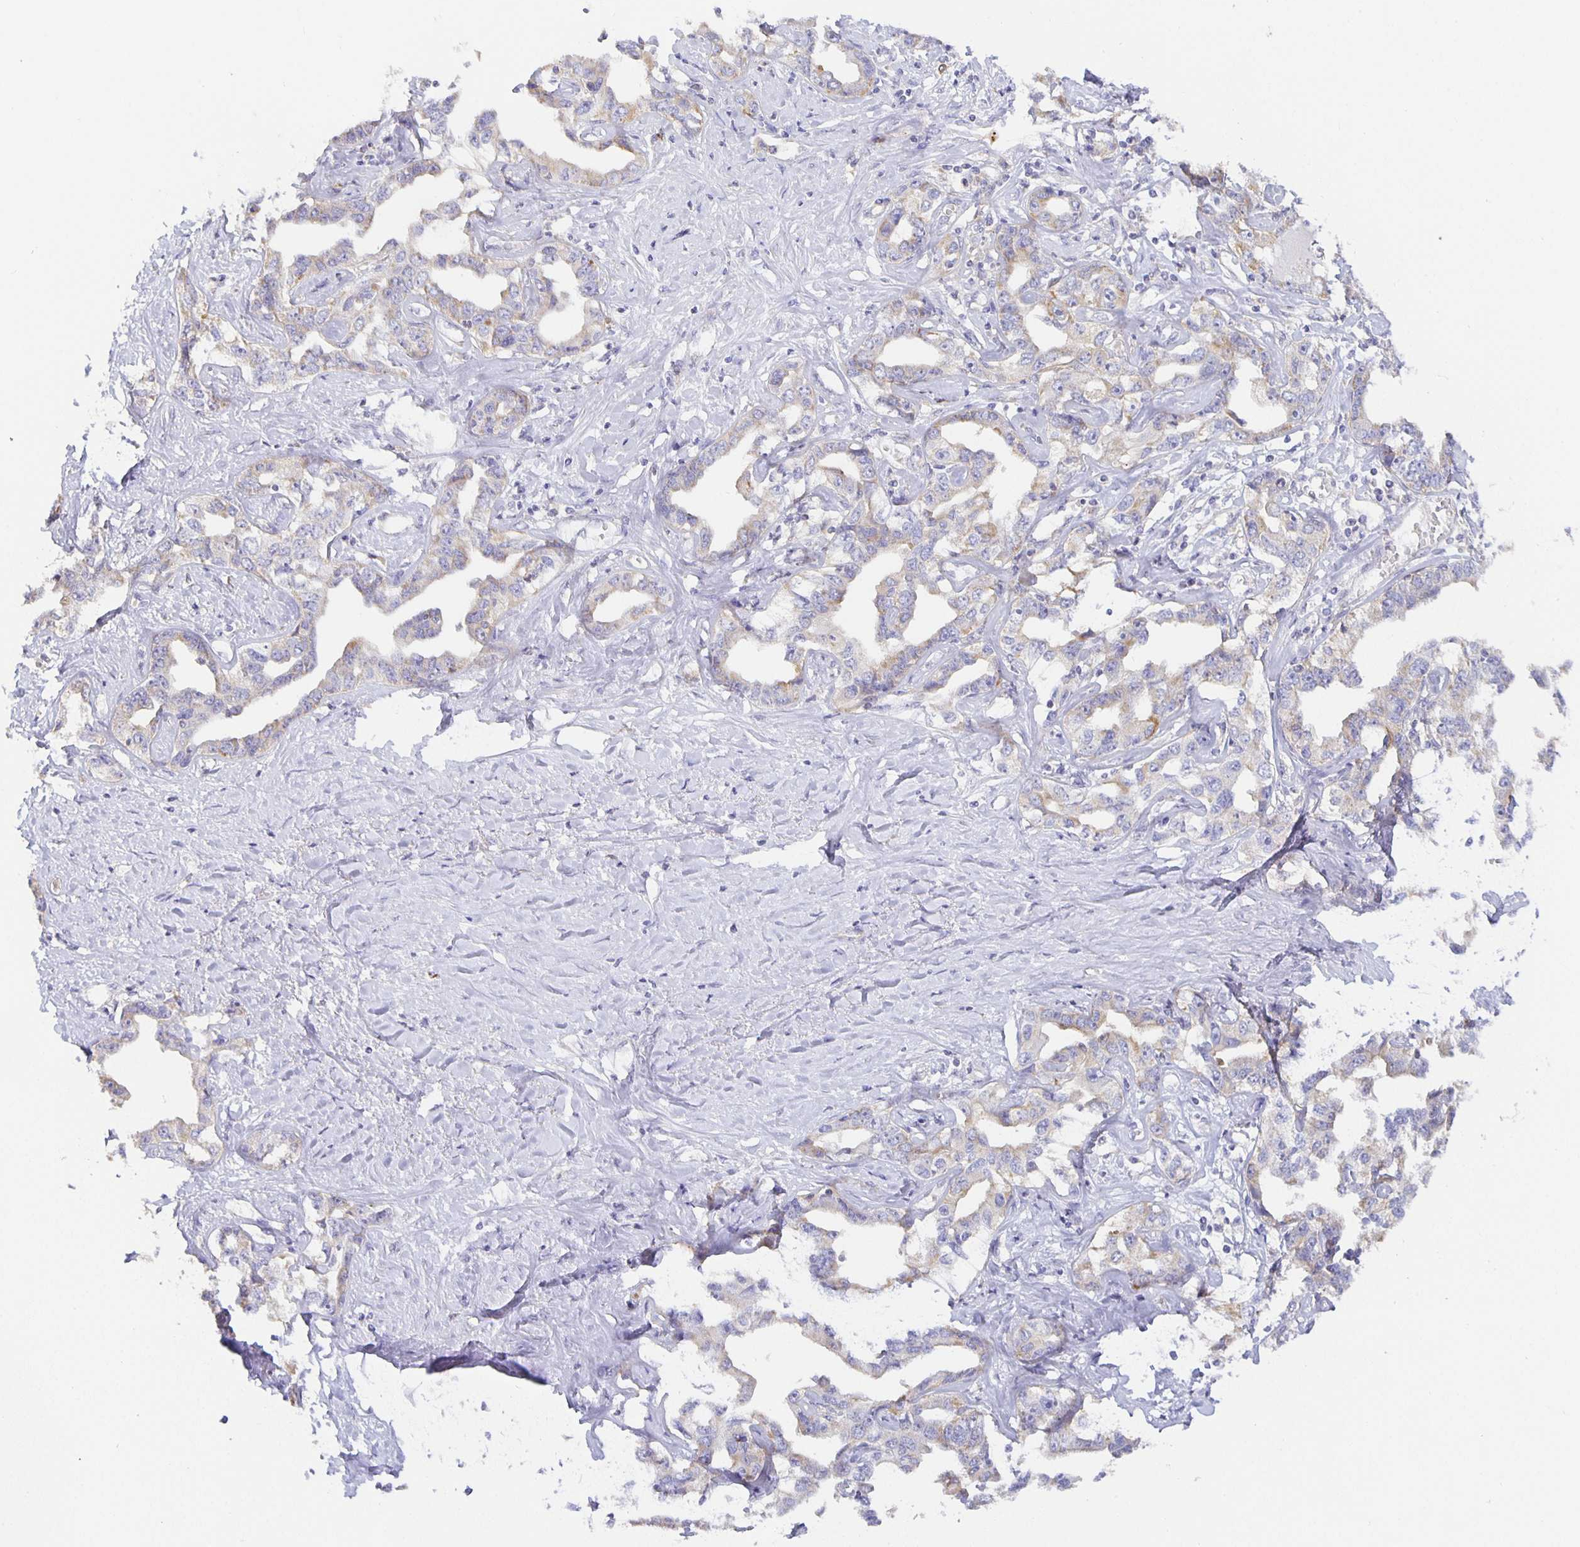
{"staining": {"intensity": "negative", "quantity": "none", "location": "none"}, "tissue": "liver cancer", "cell_type": "Tumor cells", "image_type": "cancer", "snomed": [{"axis": "morphology", "description": "Cholangiocarcinoma"}, {"axis": "topography", "description": "Liver"}], "caption": "This micrograph is of liver cholangiocarcinoma stained with immunohistochemistry to label a protein in brown with the nuclei are counter-stained blue. There is no positivity in tumor cells. (DAB IHC with hematoxylin counter stain).", "gene": "FLRT3", "patient": {"sex": "male", "age": 59}}